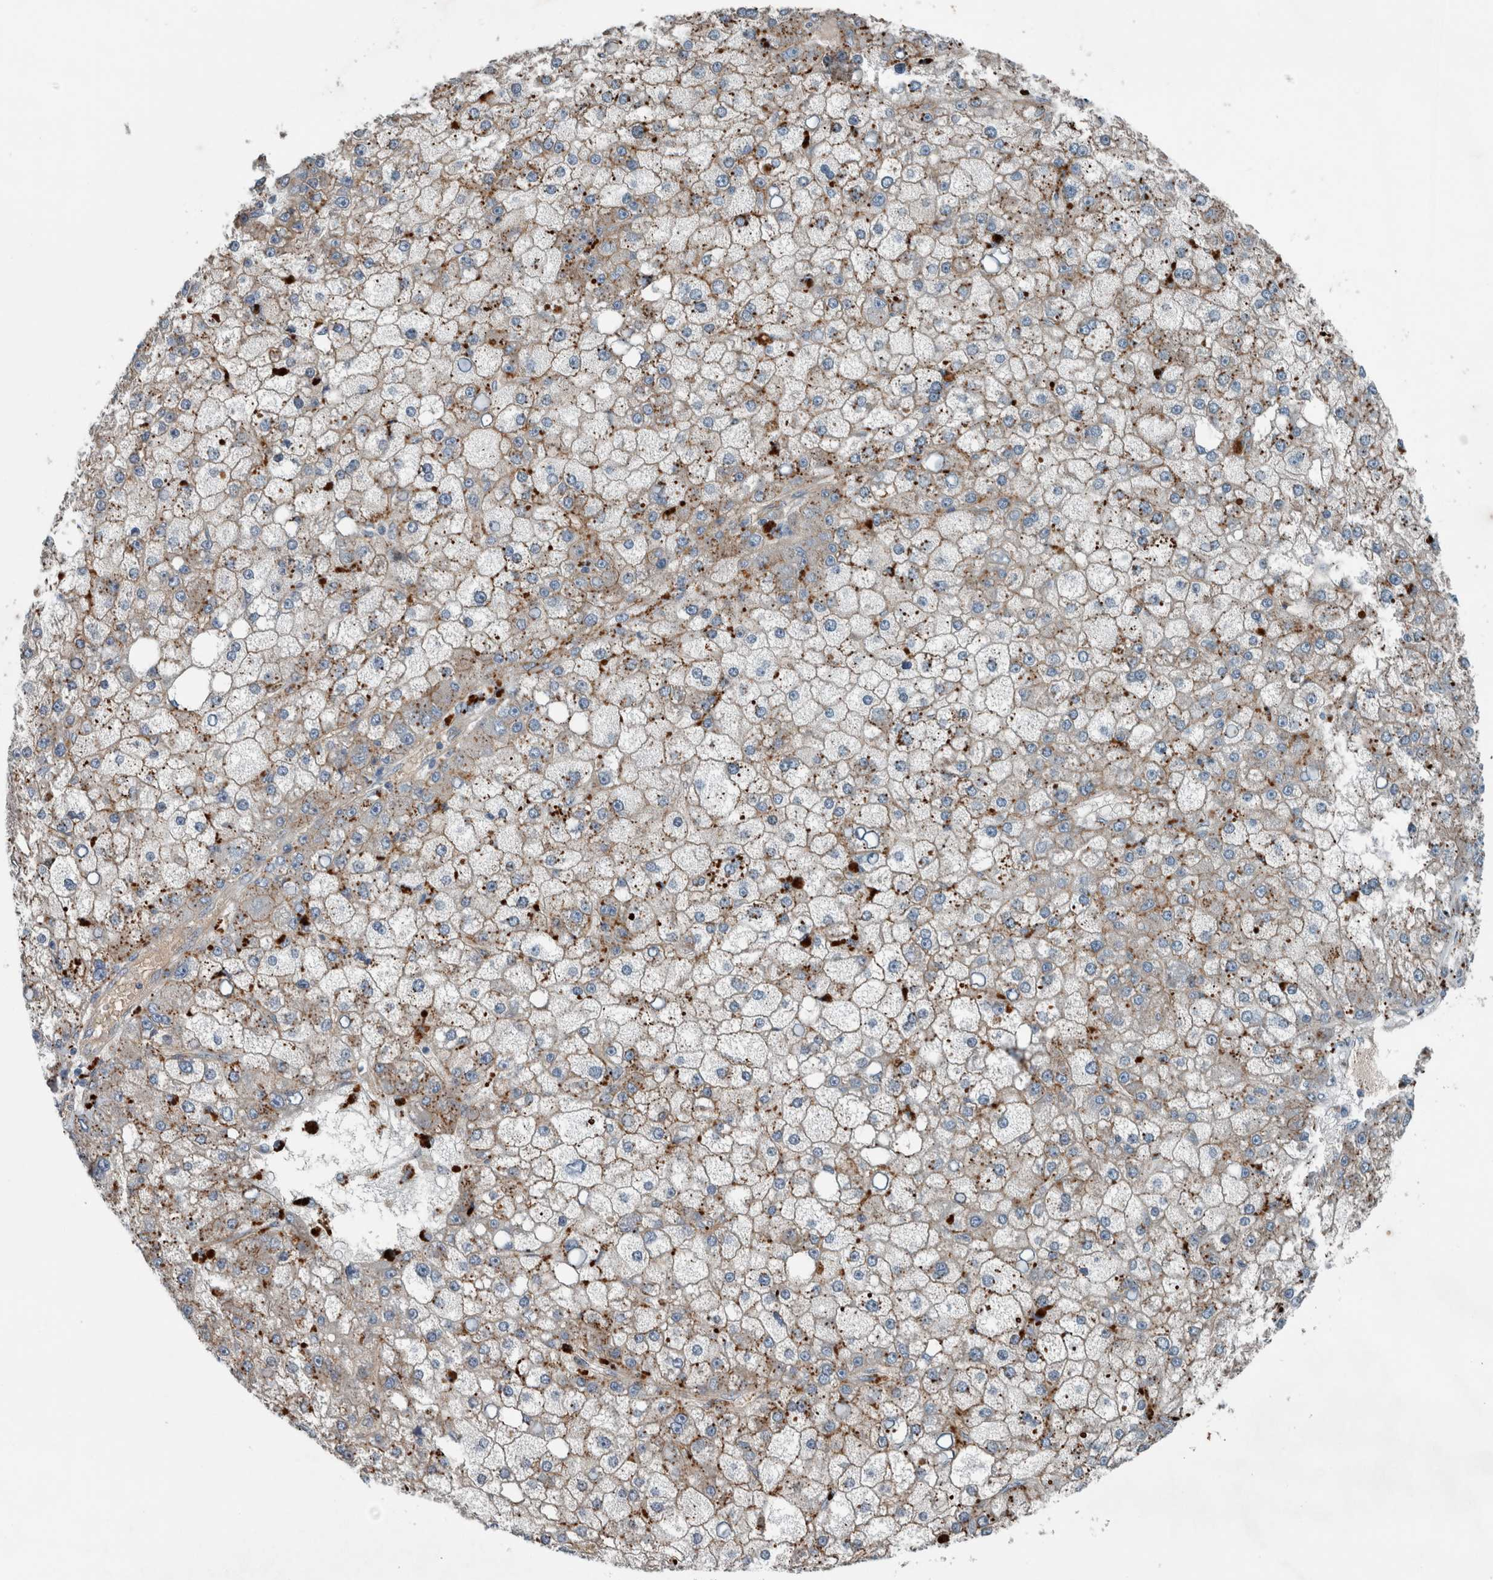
{"staining": {"intensity": "strong", "quantity": ">75%", "location": "cytoplasmic/membranous"}, "tissue": "liver cancer", "cell_type": "Tumor cells", "image_type": "cancer", "snomed": [{"axis": "morphology", "description": "Carcinoma, Hepatocellular, NOS"}, {"axis": "topography", "description": "Liver"}], "caption": "A brown stain labels strong cytoplasmic/membranous expression of a protein in liver cancer (hepatocellular carcinoma) tumor cells.", "gene": "GLT8D2", "patient": {"sex": "male", "age": 67}}